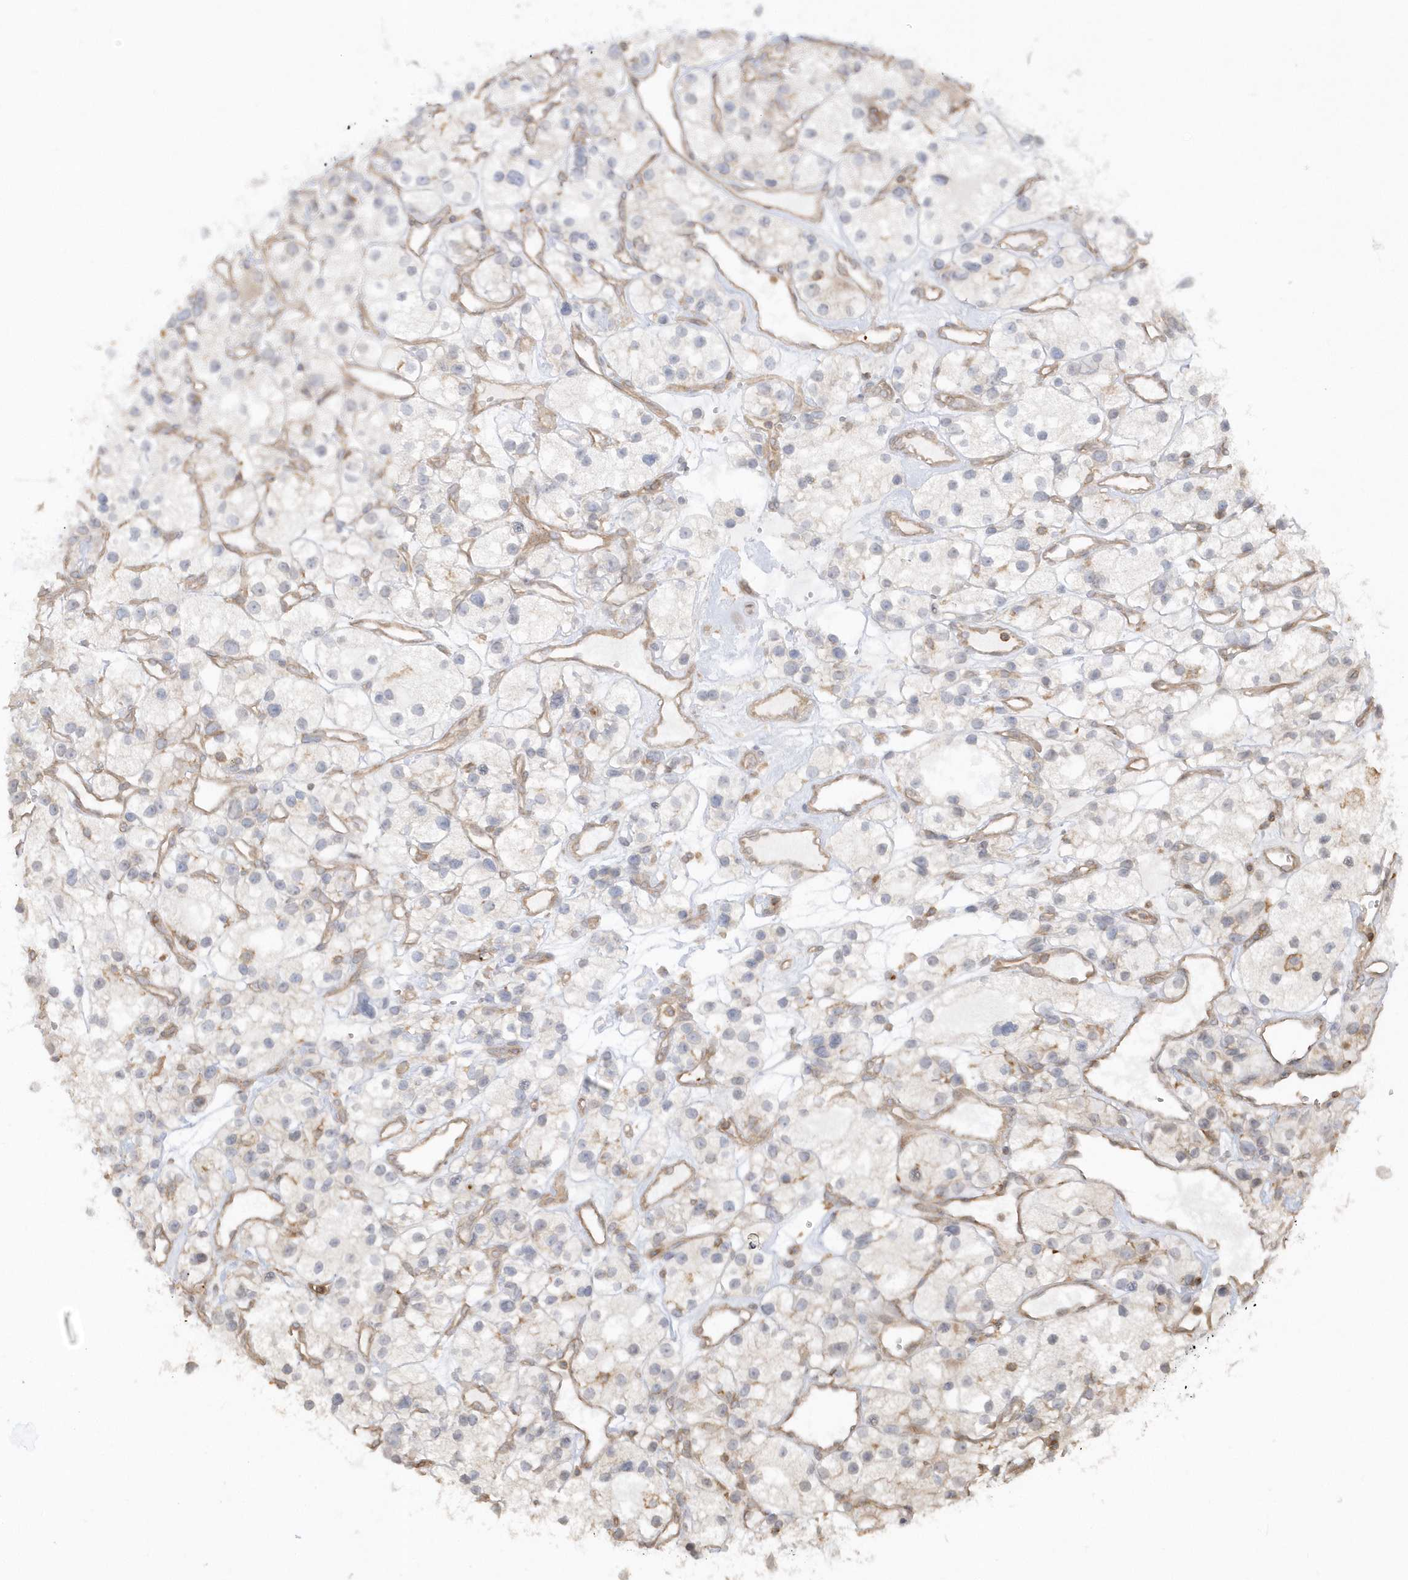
{"staining": {"intensity": "negative", "quantity": "none", "location": "none"}, "tissue": "renal cancer", "cell_type": "Tumor cells", "image_type": "cancer", "snomed": [{"axis": "morphology", "description": "Adenocarcinoma, NOS"}, {"axis": "topography", "description": "Kidney"}], "caption": "This image is of renal cancer stained with immunohistochemistry (IHC) to label a protein in brown with the nuclei are counter-stained blue. There is no staining in tumor cells. The staining was performed using DAB (3,3'-diaminobenzidine) to visualize the protein expression in brown, while the nuclei were stained in blue with hematoxylin (Magnification: 20x).", "gene": "BSN", "patient": {"sex": "female", "age": 57}}